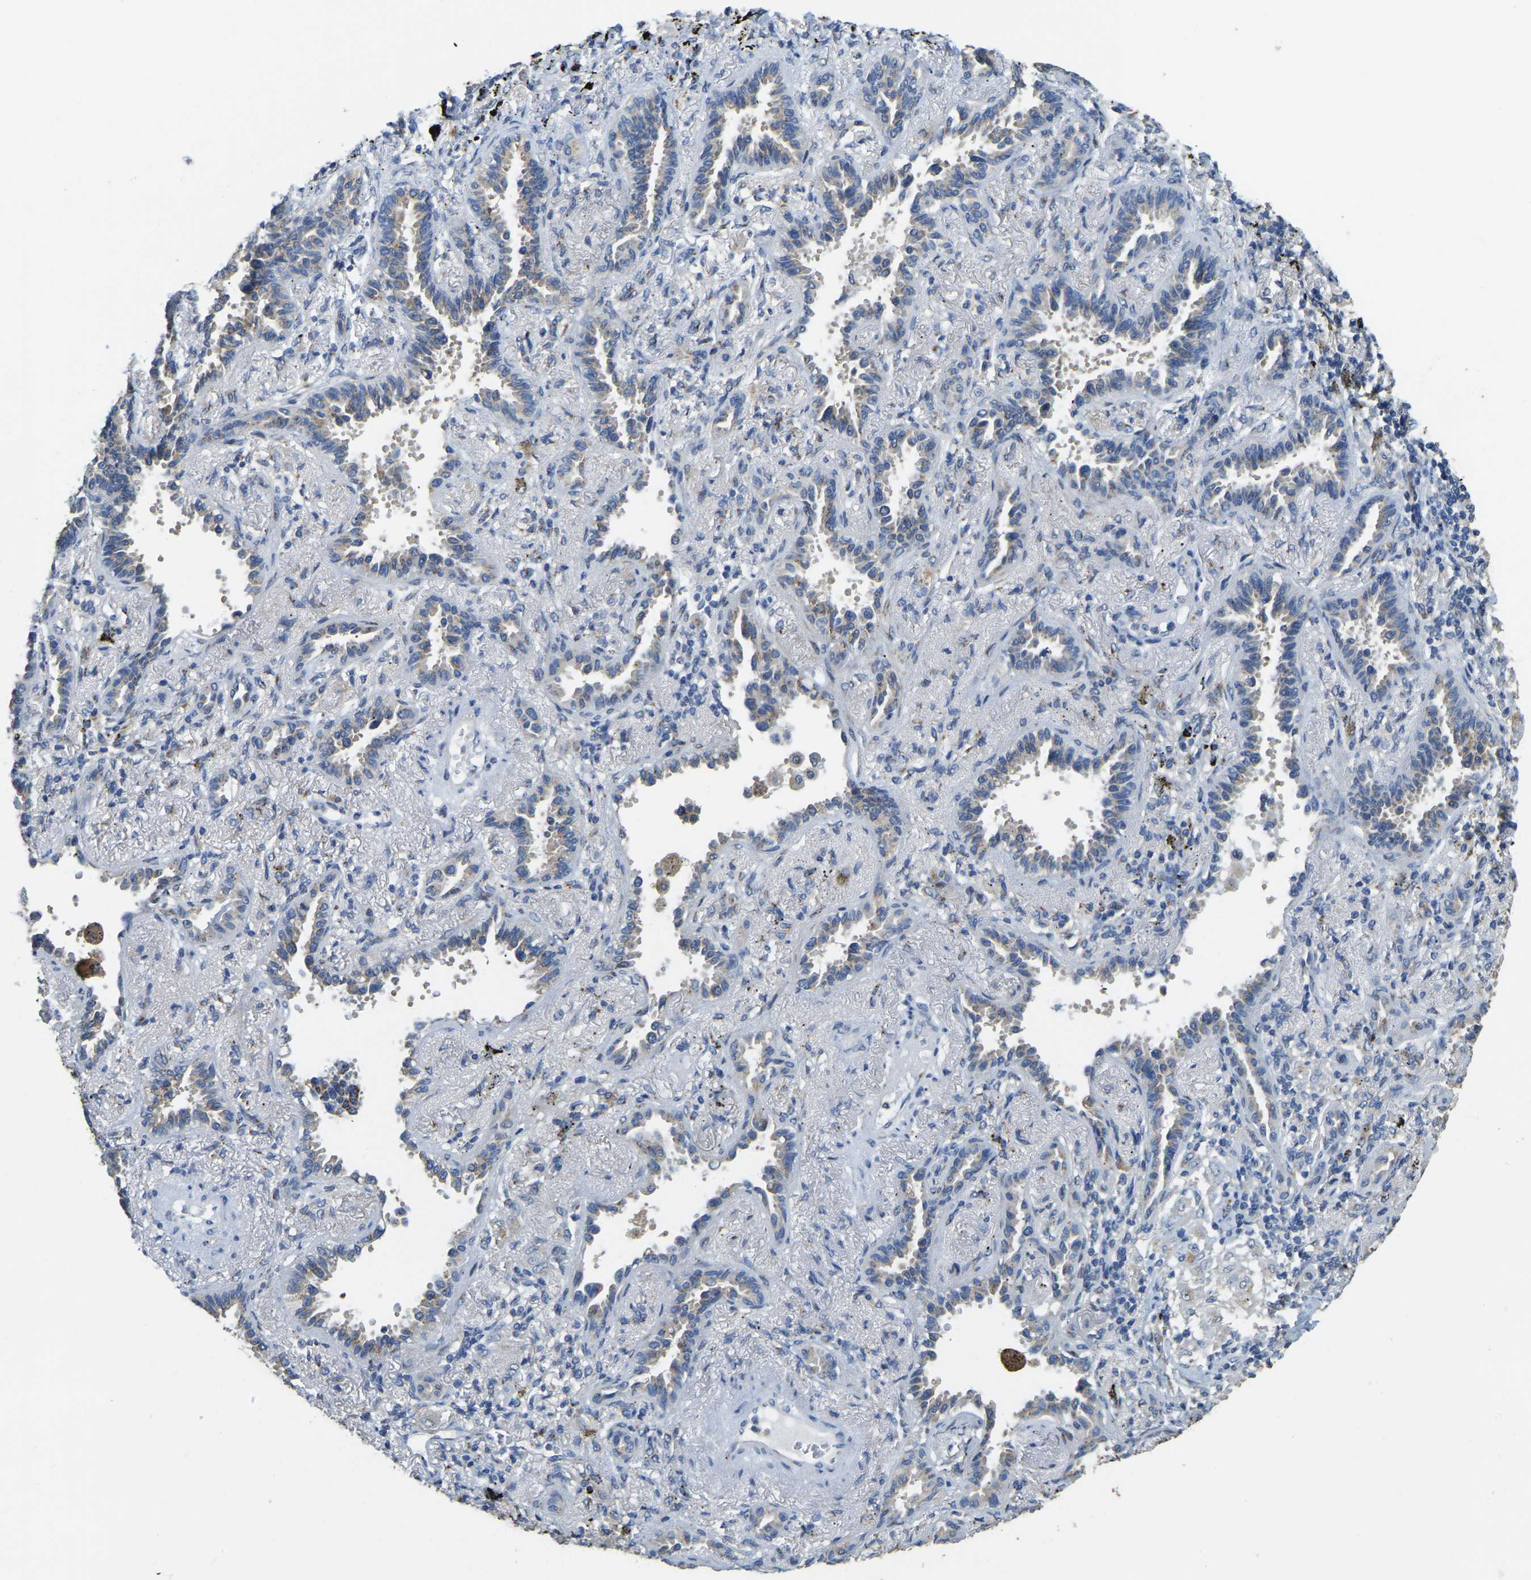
{"staining": {"intensity": "negative", "quantity": "none", "location": "none"}, "tissue": "lung cancer", "cell_type": "Tumor cells", "image_type": "cancer", "snomed": [{"axis": "morphology", "description": "Adenocarcinoma, NOS"}, {"axis": "topography", "description": "Lung"}], "caption": "Image shows no significant protein expression in tumor cells of lung cancer.", "gene": "FAM174A", "patient": {"sex": "male", "age": 59}}